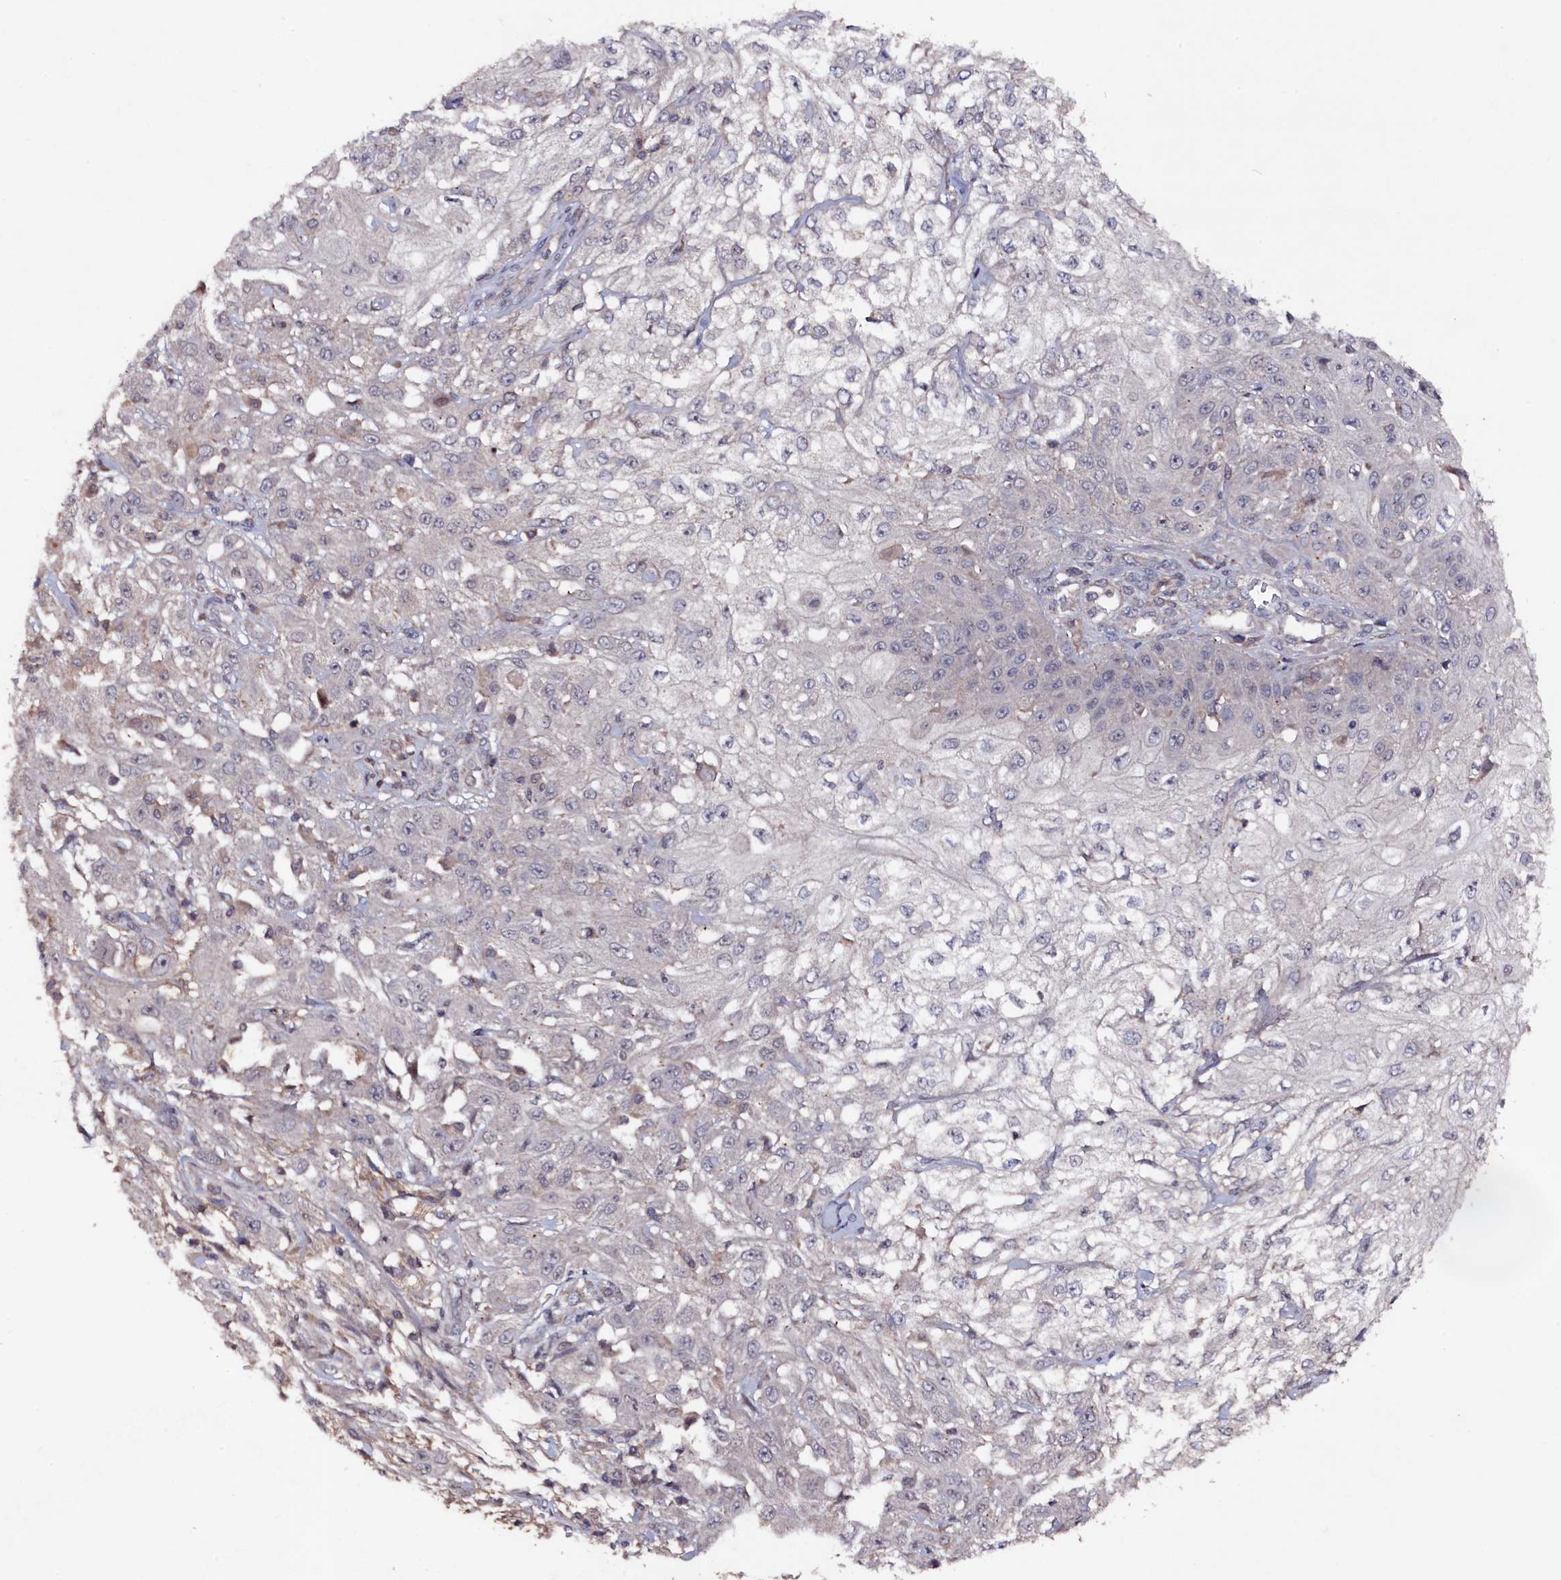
{"staining": {"intensity": "negative", "quantity": "none", "location": "none"}, "tissue": "skin cancer", "cell_type": "Tumor cells", "image_type": "cancer", "snomed": [{"axis": "morphology", "description": "Squamous cell carcinoma, NOS"}, {"axis": "morphology", "description": "Squamous cell carcinoma, metastatic, NOS"}, {"axis": "topography", "description": "Skin"}, {"axis": "topography", "description": "Lymph node"}], "caption": "Human squamous cell carcinoma (skin) stained for a protein using immunohistochemistry demonstrates no staining in tumor cells.", "gene": "TMC5", "patient": {"sex": "male", "age": 75}}